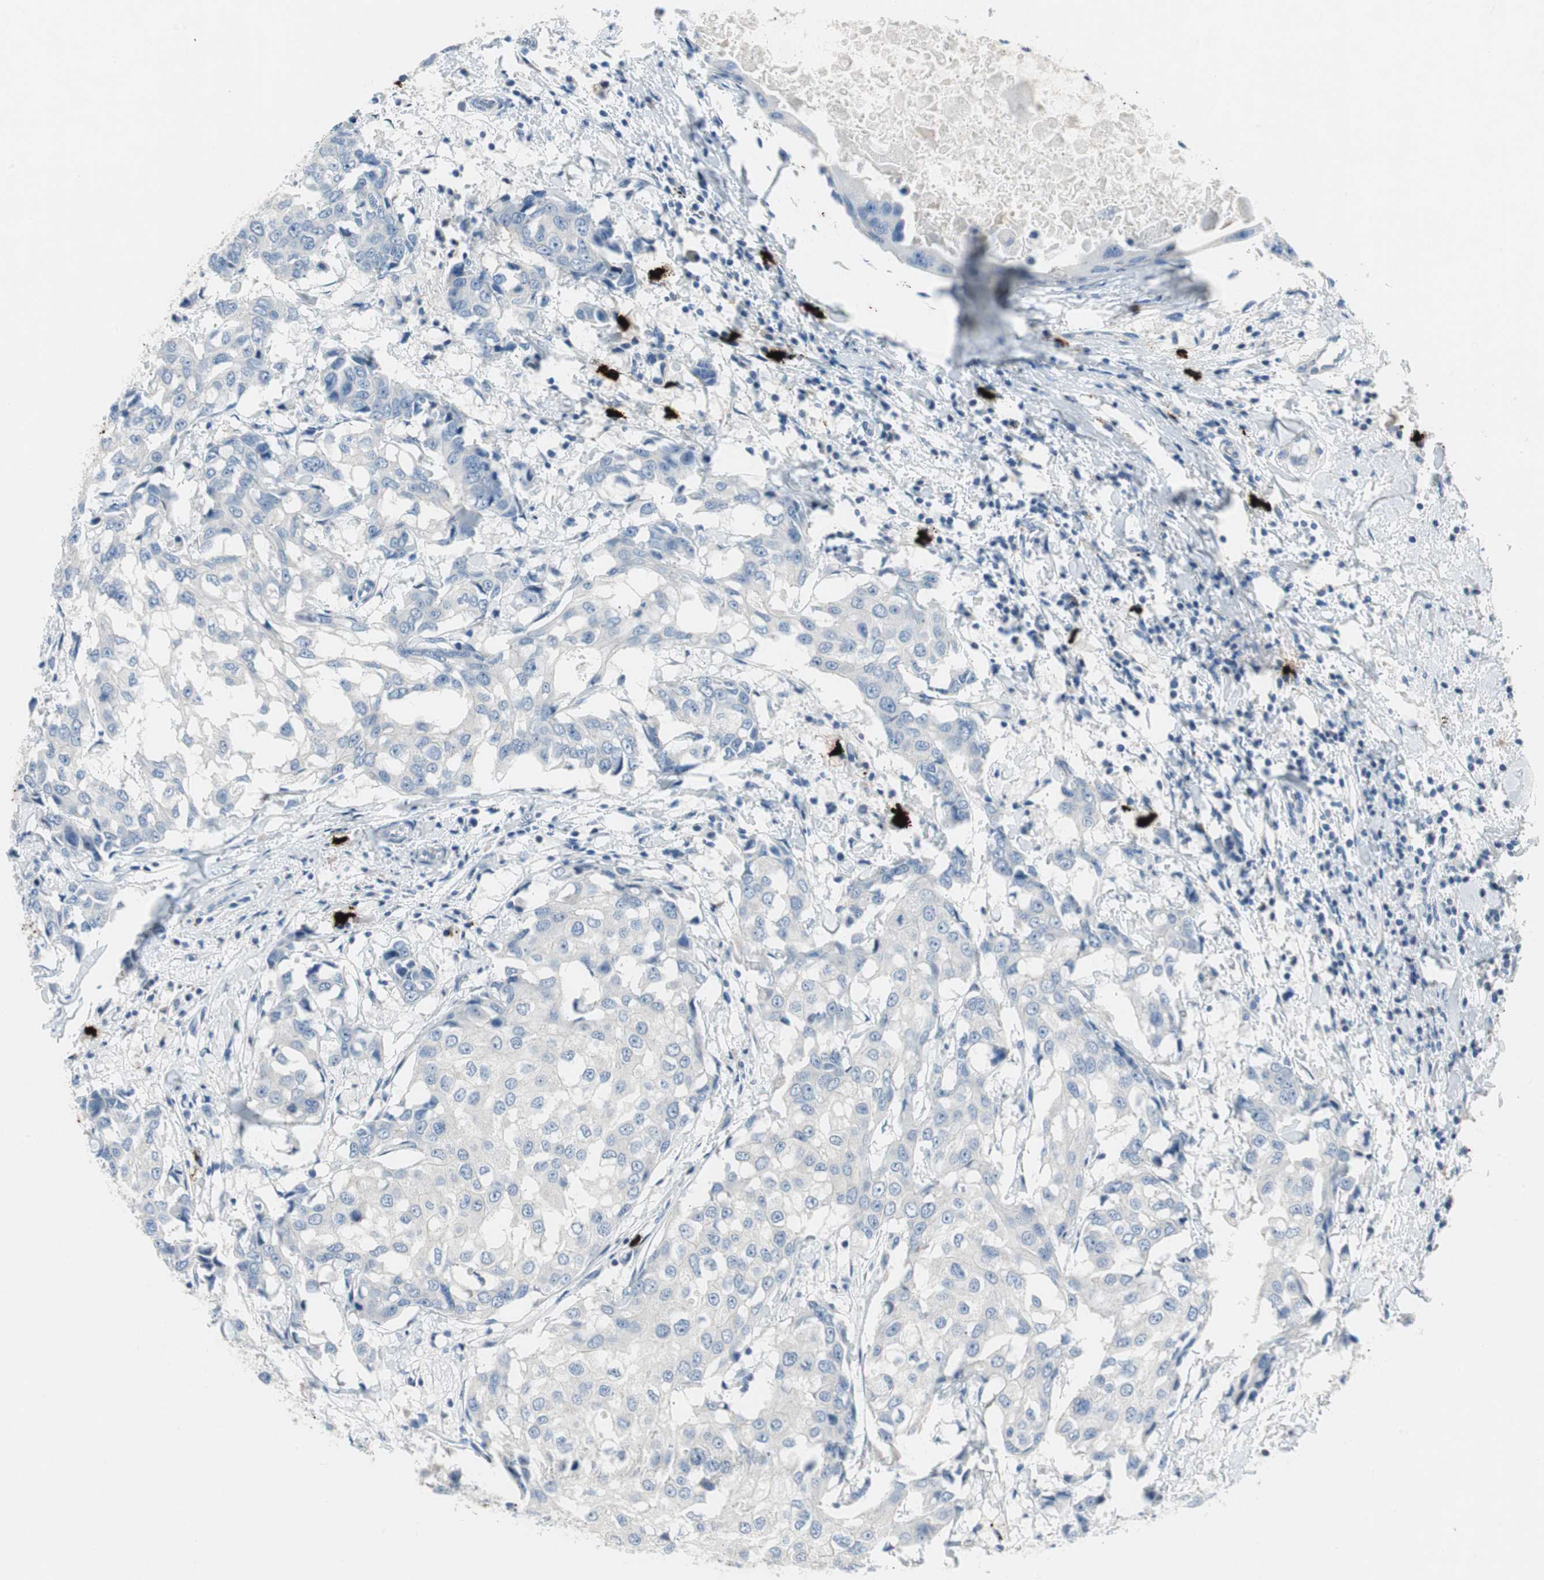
{"staining": {"intensity": "negative", "quantity": "none", "location": "none"}, "tissue": "breast cancer", "cell_type": "Tumor cells", "image_type": "cancer", "snomed": [{"axis": "morphology", "description": "Duct carcinoma"}, {"axis": "topography", "description": "Breast"}], "caption": "The photomicrograph displays no significant expression in tumor cells of breast invasive ductal carcinoma.", "gene": "CPA3", "patient": {"sex": "female", "age": 27}}